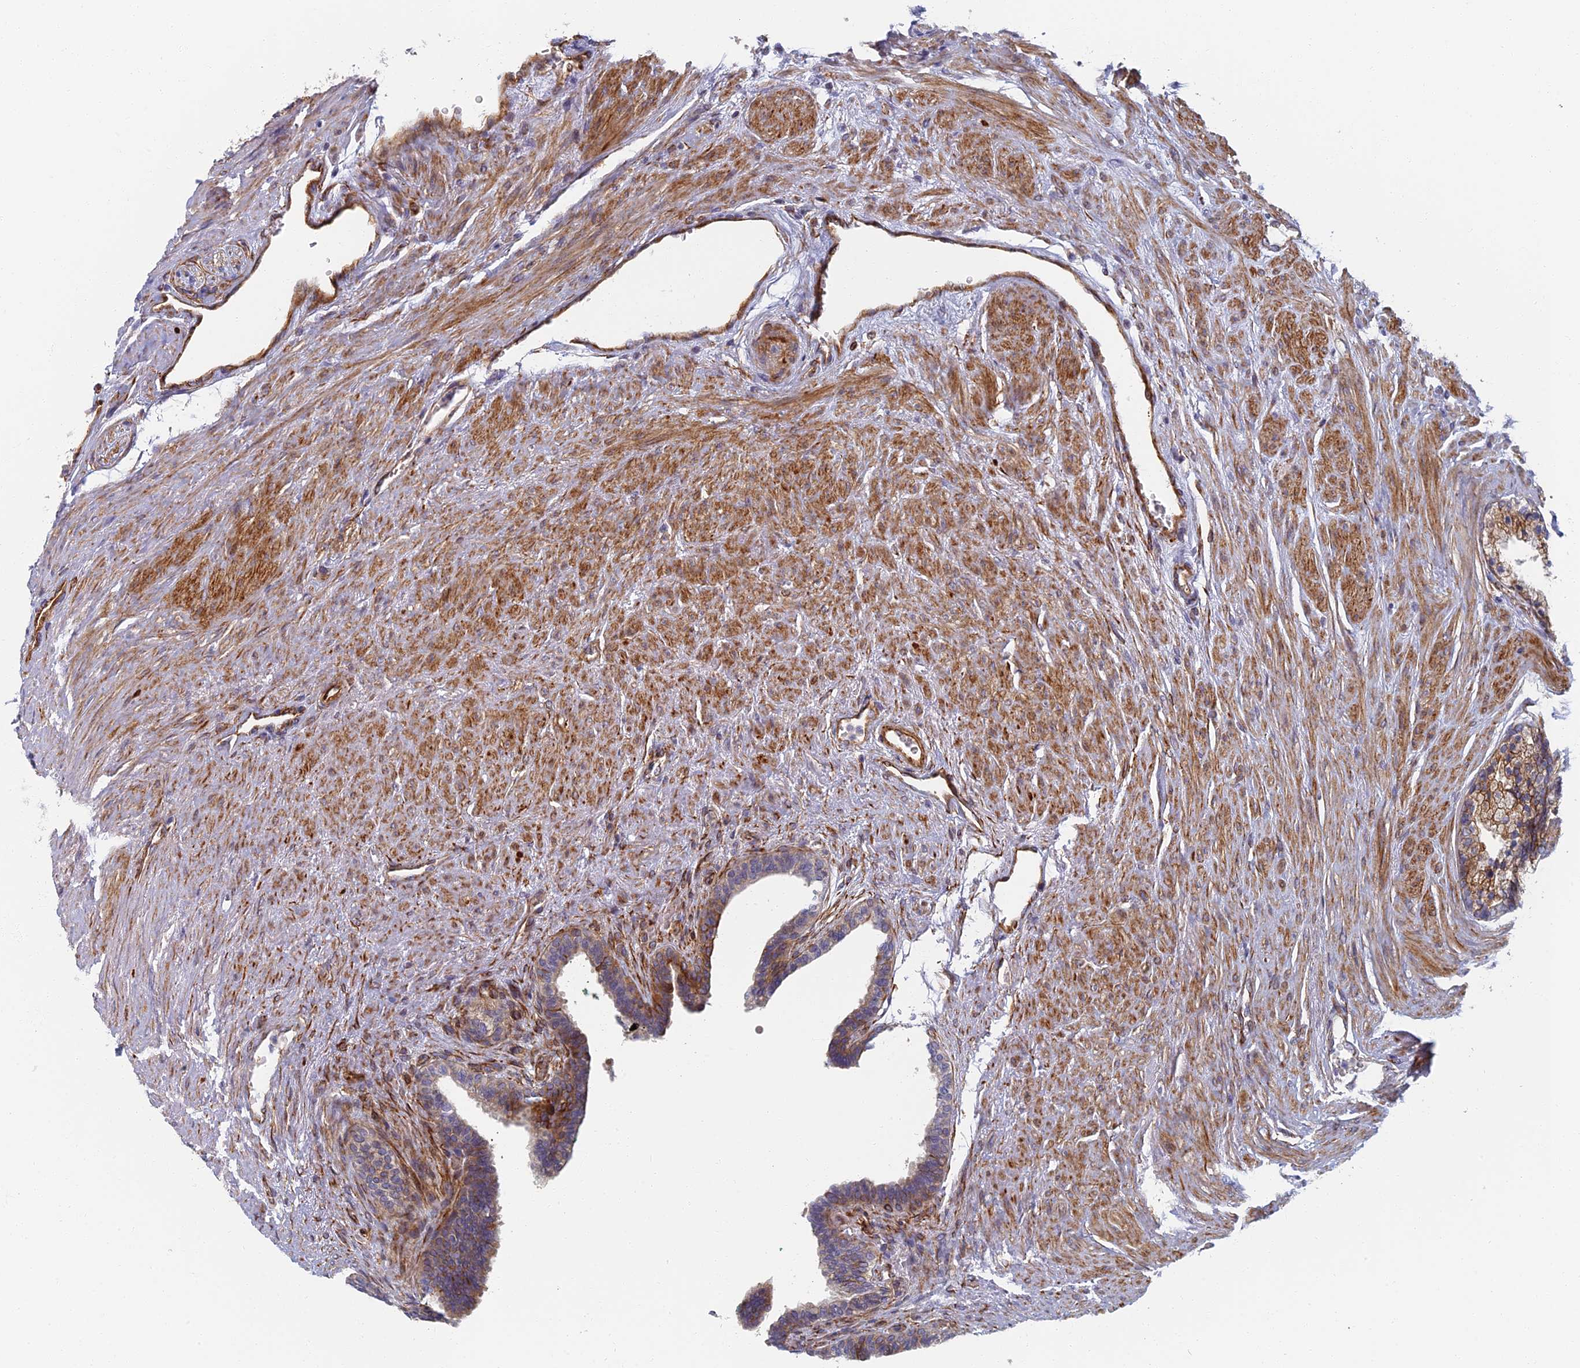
{"staining": {"intensity": "weak", "quantity": "25%-75%", "location": "cytoplasmic/membranous"}, "tissue": "prostate cancer", "cell_type": "Tumor cells", "image_type": "cancer", "snomed": [{"axis": "morphology", "description": "Adenocarcinoma, High grade"}, {"axis": "topography", "description": "Prostate"}], "caption": "Prostate cancer (adenocarcinoma (high-grade)) stained with a brown dye exhibits weak cytoplasmic/membranous positive expression in about 25%-75% of tumor cells.", "gene": "ABCB10", "patient": {"sex": "male", "age": 70}}